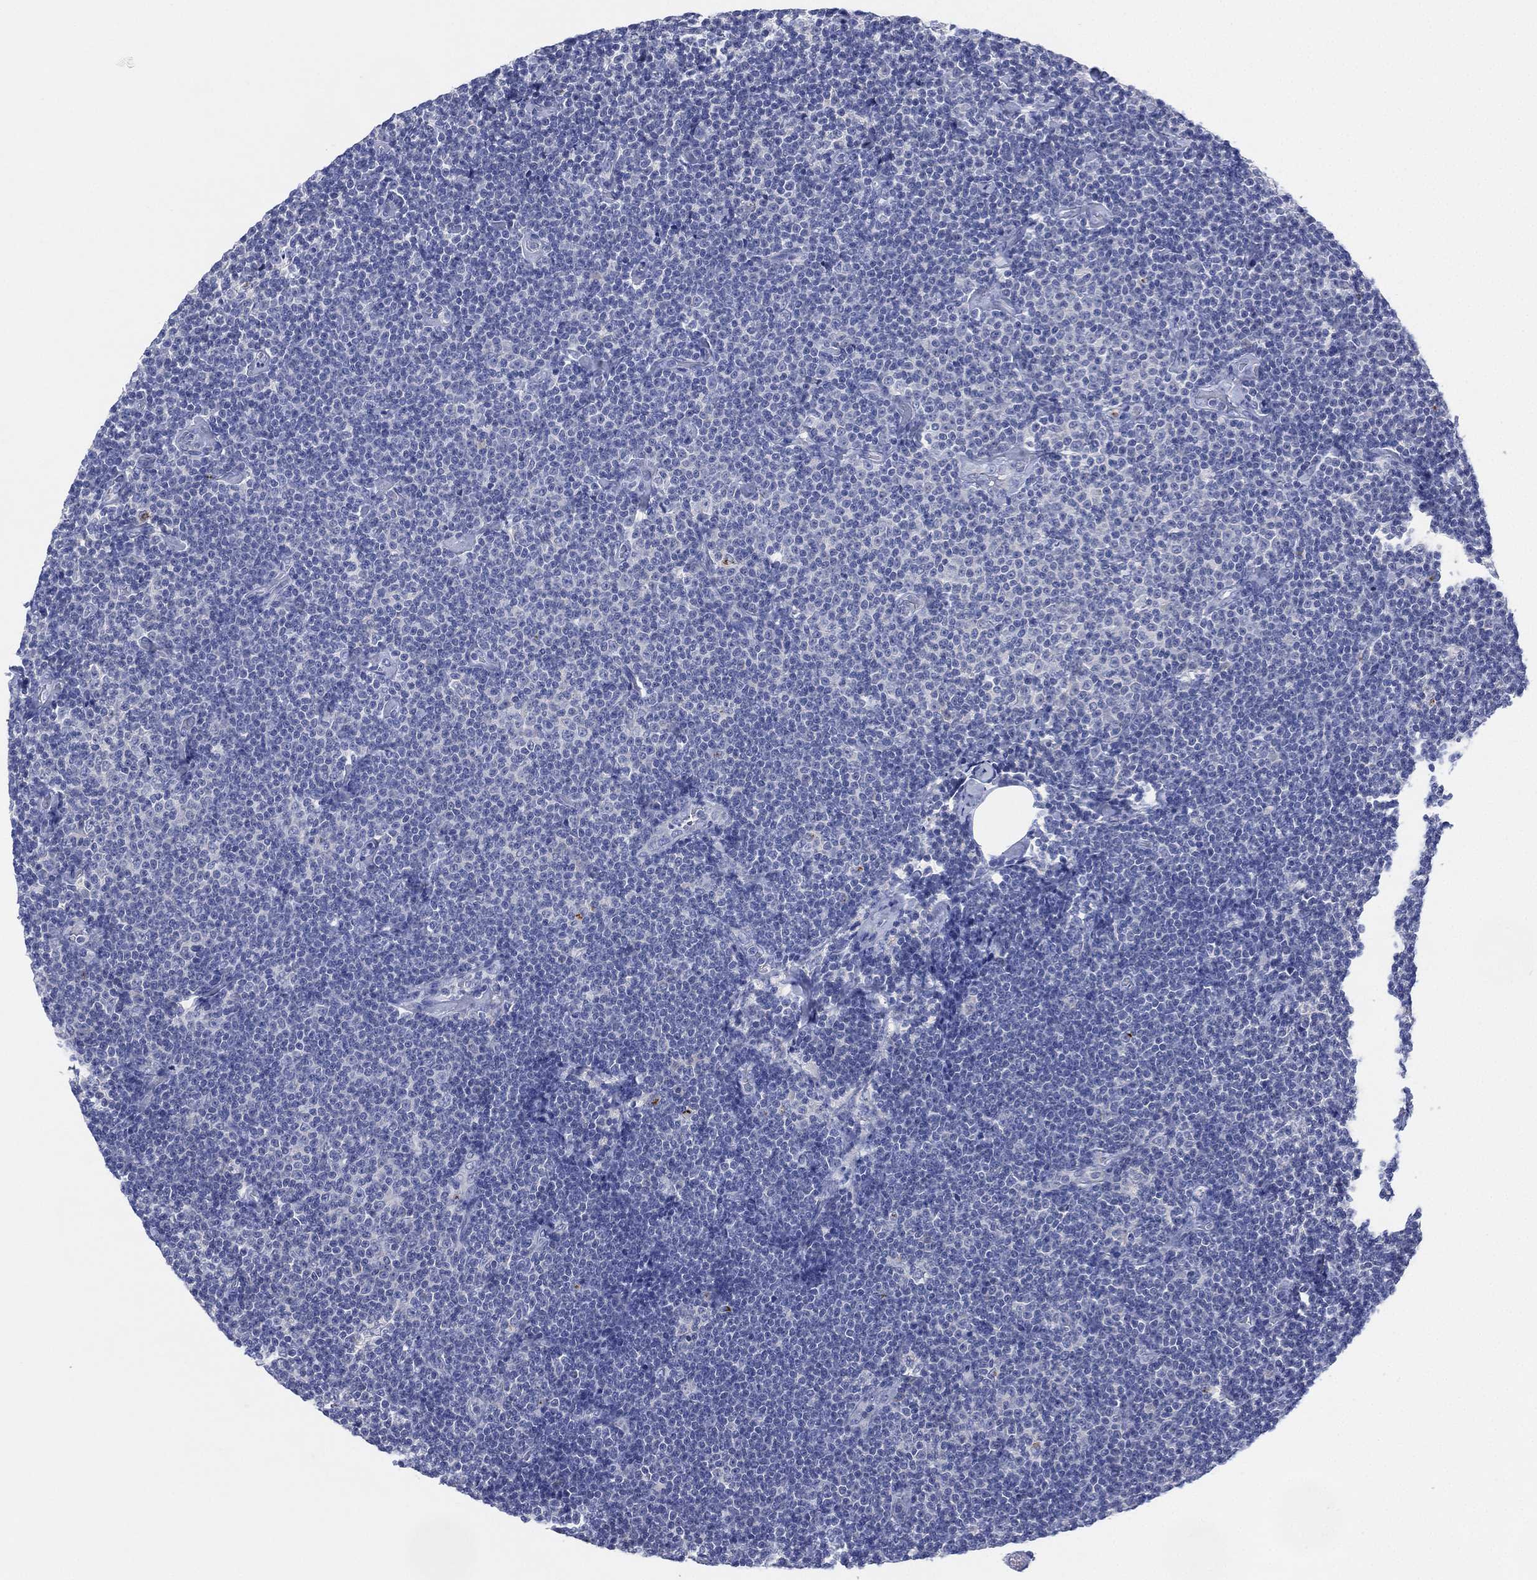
{"staining": {"intensity": "negative", "quantity": "none", "location": "none"}, "tissue": "lymphoma", "cell_type": "Tumor cells", "image_type": "cancer", "snomed": [{"axis": "morphology", "description": "Malignant lymphoma, non-Hodgkin's type, Low grade"}, {"axis": "topography", "description": "Lymph node"}], "caption": "Malignant lymphoma, non-Hodgkin's type (low-grade) stained for a protein using immunohistochemistry shows no positivity tumor cells.", "gene": "ADAD2", "patient": {"sex": "male", "age": 81}}